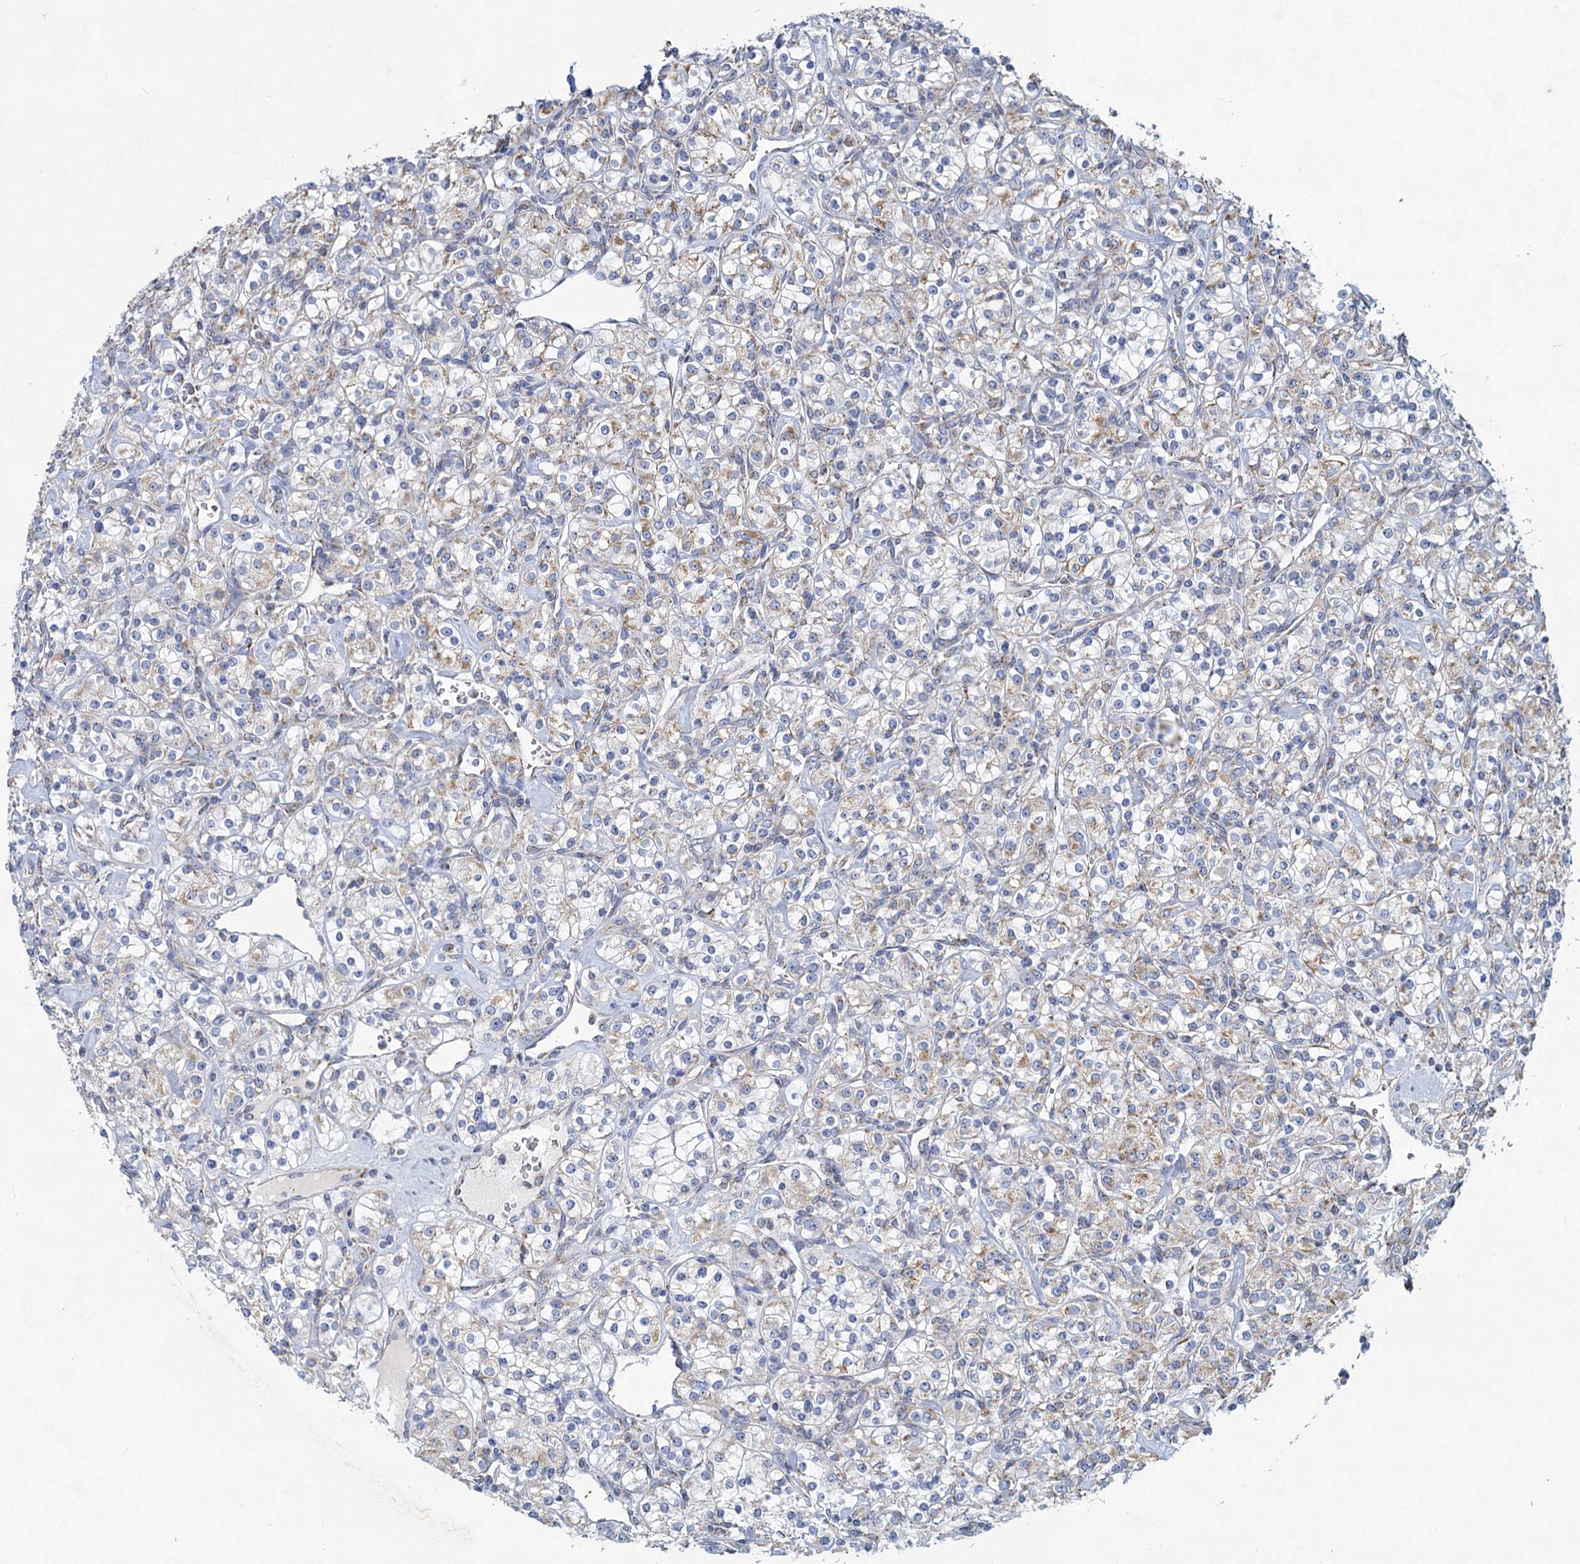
{"staining": {"intensity": "weak", "quantity": "25%-75%", "location": "cytoplasmic/membranous"}, "tissue": "renal cancer", "cell_type": "Tumor cells", "image_type": "cancer", "snomed": [{"axis": "morphology", "description": "Adenocarcinoma, NOS"}, {"axis": "topography", "description": "Kidney"}], "caption": "High-magnification brightfield microscopy of adenocarcinoma (renal) stained with DAB (3,3'-diaminobenzidine) (brown) and counterstained with hematoxylin (blue). tumor cells exhibit weak cytoplasmic/membranous positivity is present in approximately25%-75% of cells.", "gene": "NDUFC2", "patient": {"sex": "male", "age": 77}}